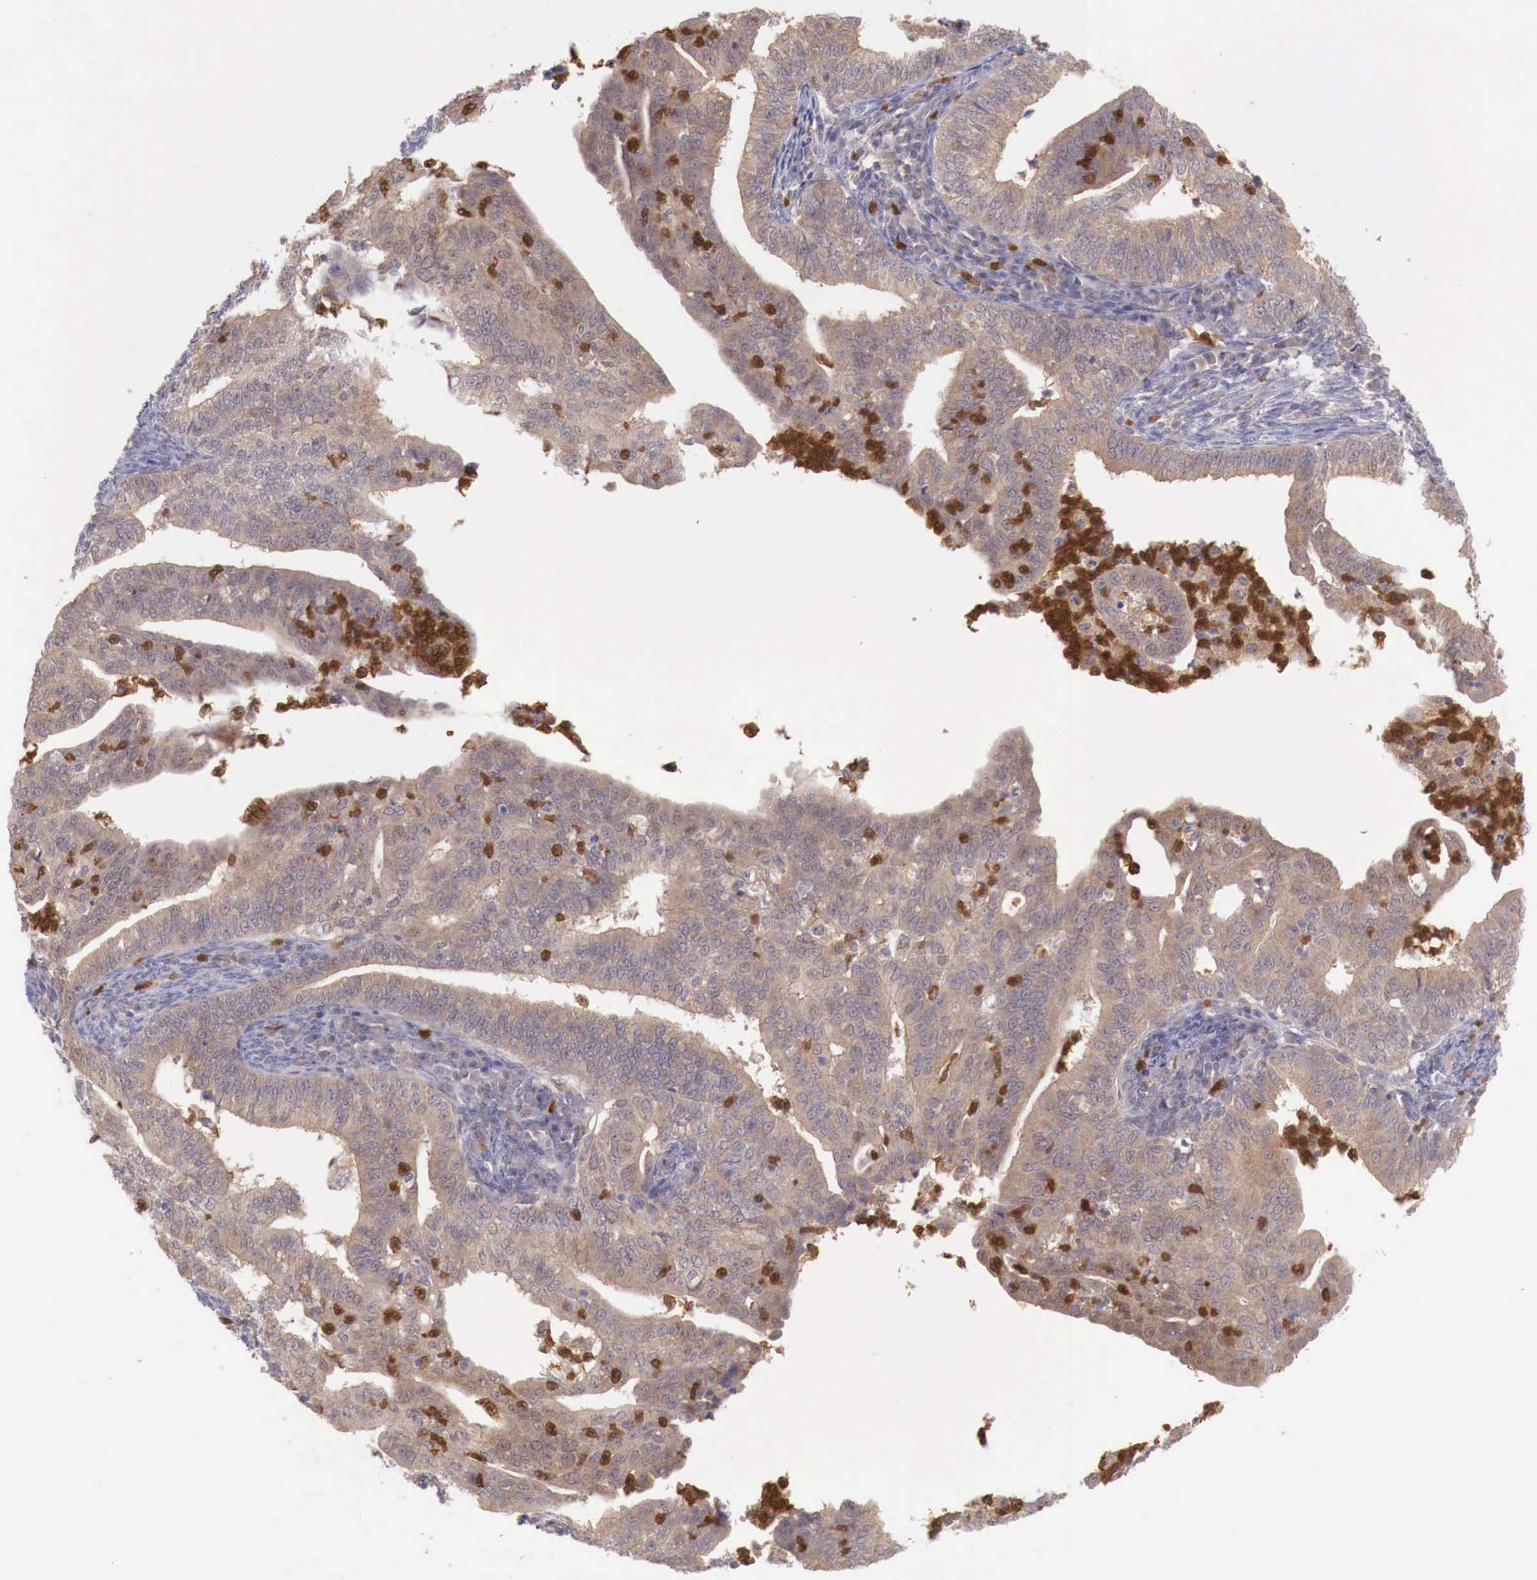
{"staining": {"intensity": "weak", "quantity": ">75%", "location": "cytoplasmic/membranous"}, "tissue": "endometrial cancer", "cell_type": "Tumor cells", "image_type": "cancer", "snomed": [{"axis": "morphology", "description": "Adenocarcinoma, NOS"}, {"axis": "topography", "description": "Endometrium"}], "caption": "Endometrial cancer stained with immunohistochemistry (IHC) shows weak cytoplasmic/membranous staining in approximately >75% of tumor cells. Immunohistochemistry (ihc) stains the protein of interest in brown and the nuclei are stained blue.", "gene": "GAB2", "patient": {"sex": "female", "age": 66}}